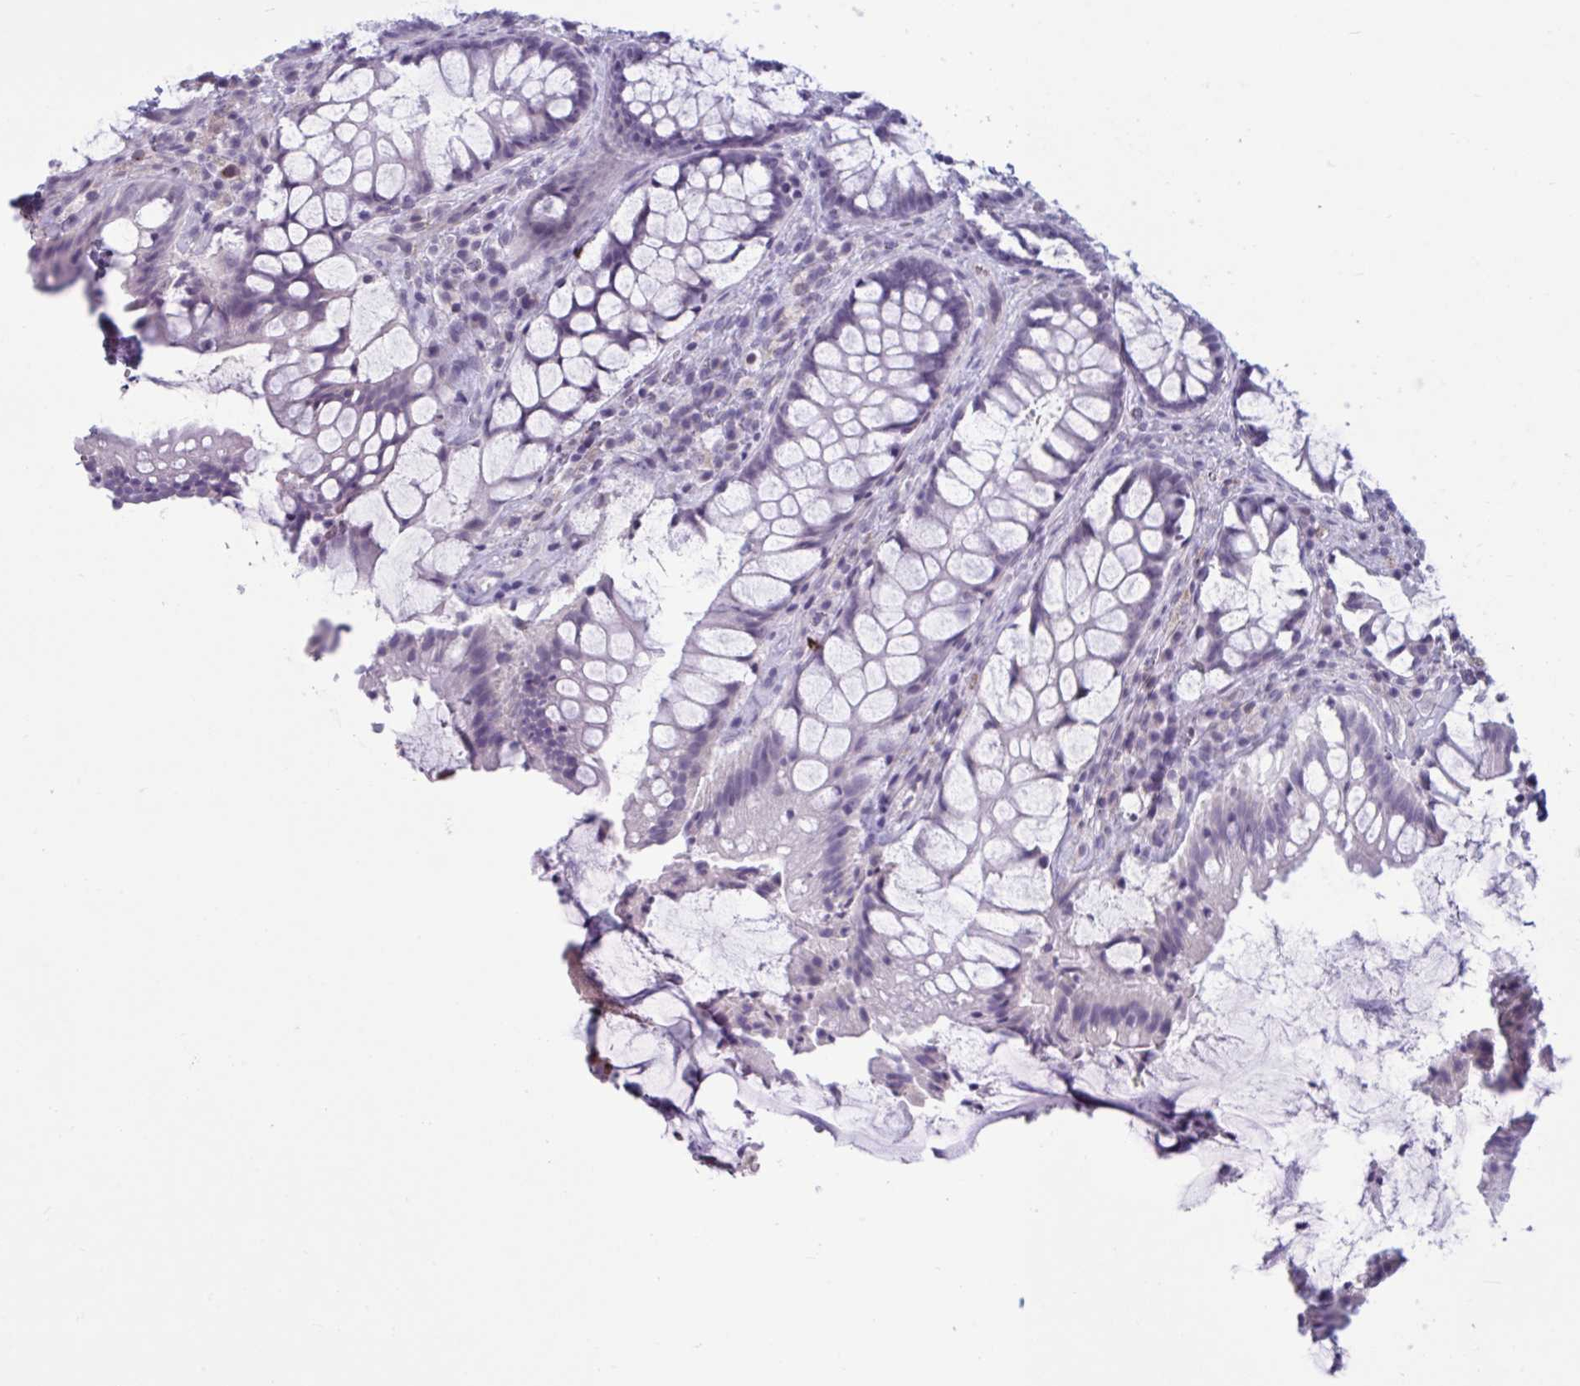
{"staining": {"intensity": "negative", "quantity": "none", "location": "none"}, "tissue": "rectum", "cell_type": "Glandular cells", "image_type": "normal", "snomed": [{"axis": "morphology", "description": "Normal tissue, NOS"}, {"axis": "topography", "description": "Rectum"}], "caption": "An image of rectum stained for a protein demonstrates no brown staining in glandular cells.", "gene": "OR1L3", "patient": {"sex": "female", "age": 58}}